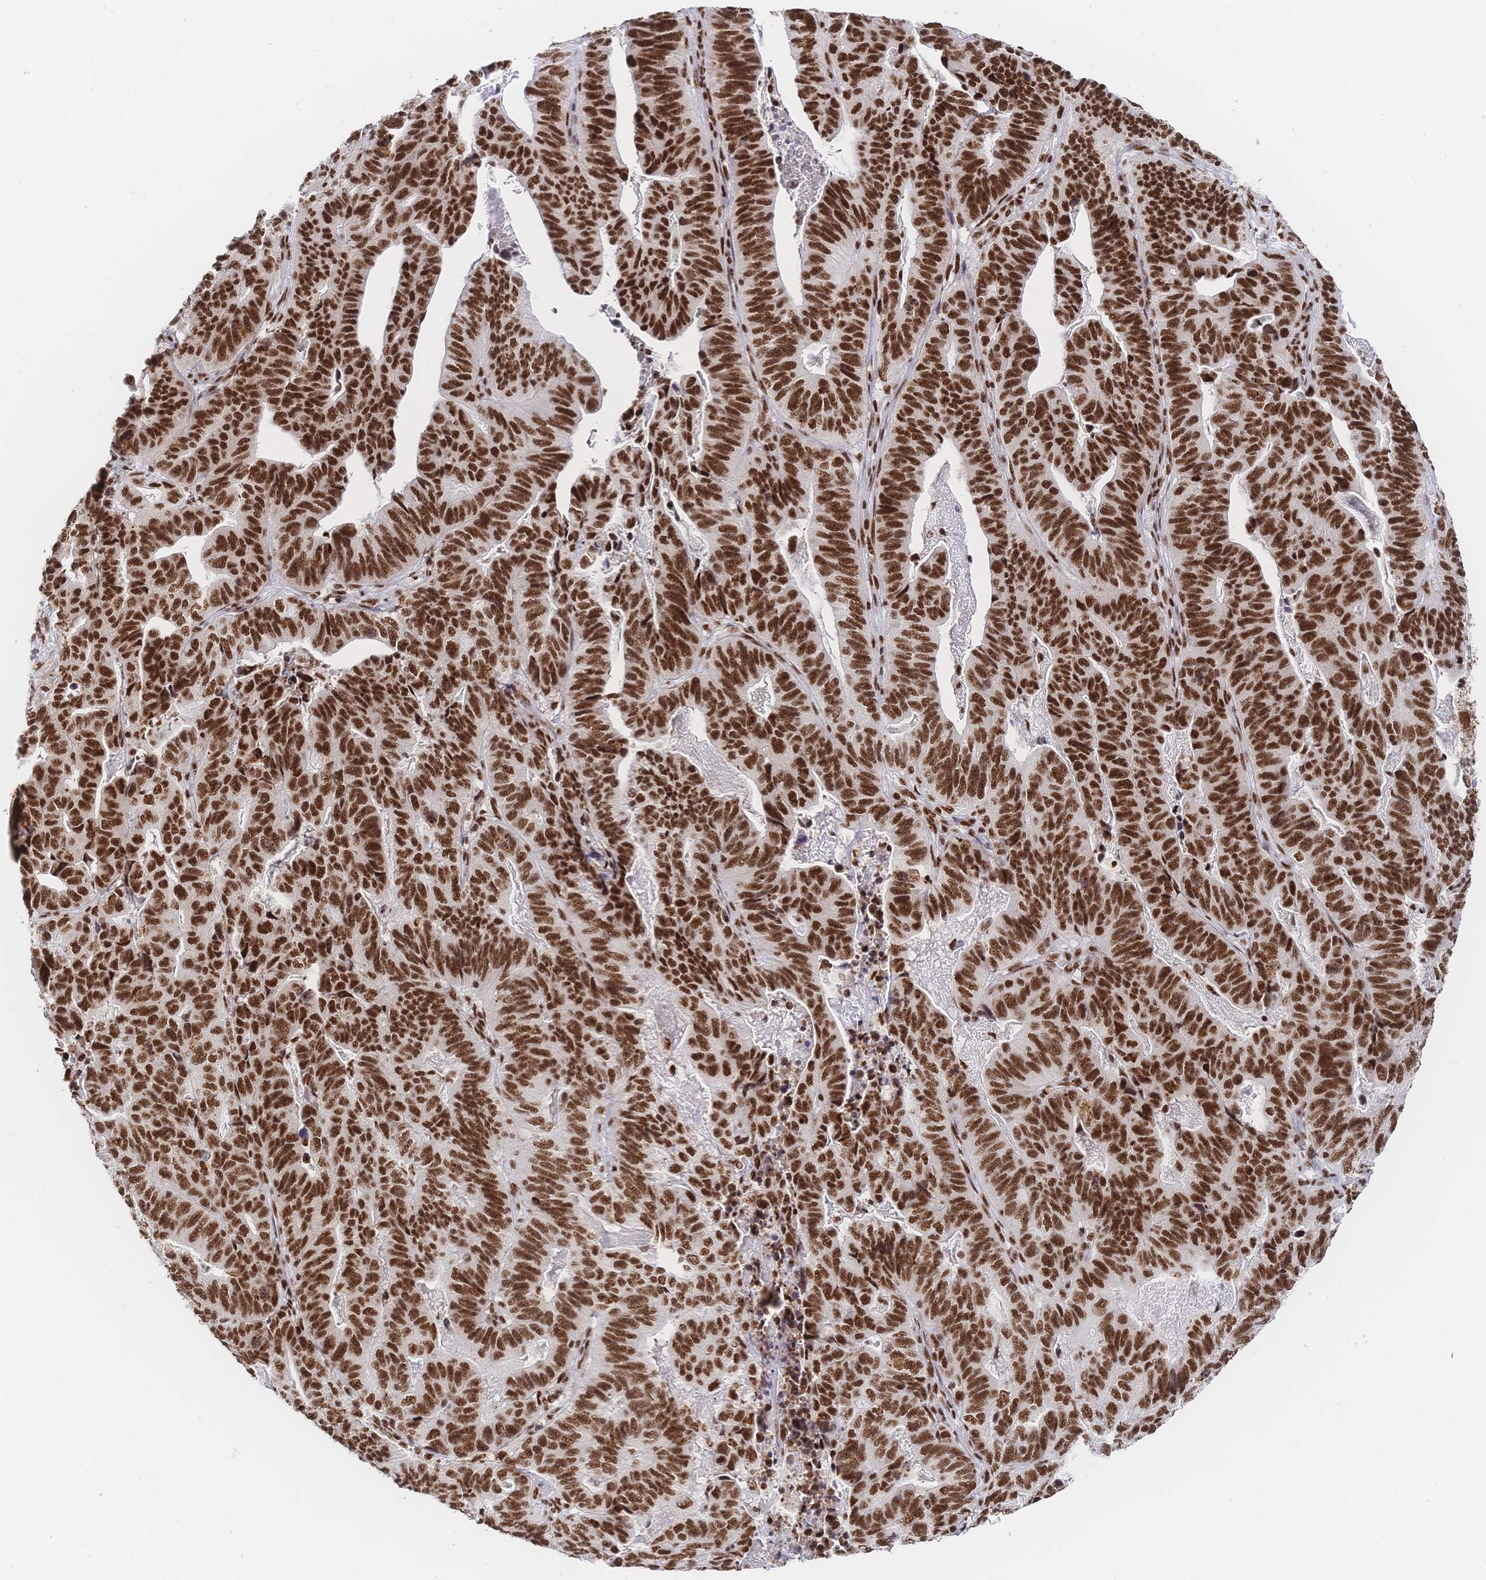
{"staining": {"intensity": "strong", "quantity": ">75%", "location": "nuclear"}, "tissue": "stomach cancer", "cell_type": "Tumor cells", "image_type": "cancer", "snomed": [{"axis": "morphology", "description": "Adenocarcinoma, NOS"}, {"axis": "topography", "description": "Stomach, upper"}], "caption": "Protein staining of stomach cancer tissue reveals strong nuclear expression in approximately >75% of tumor cells. (DAB = brown stain, brightfield microscopy at high magnification).", "gene": "SRSF1", "patient": {"sex": "female", "age": 67}}